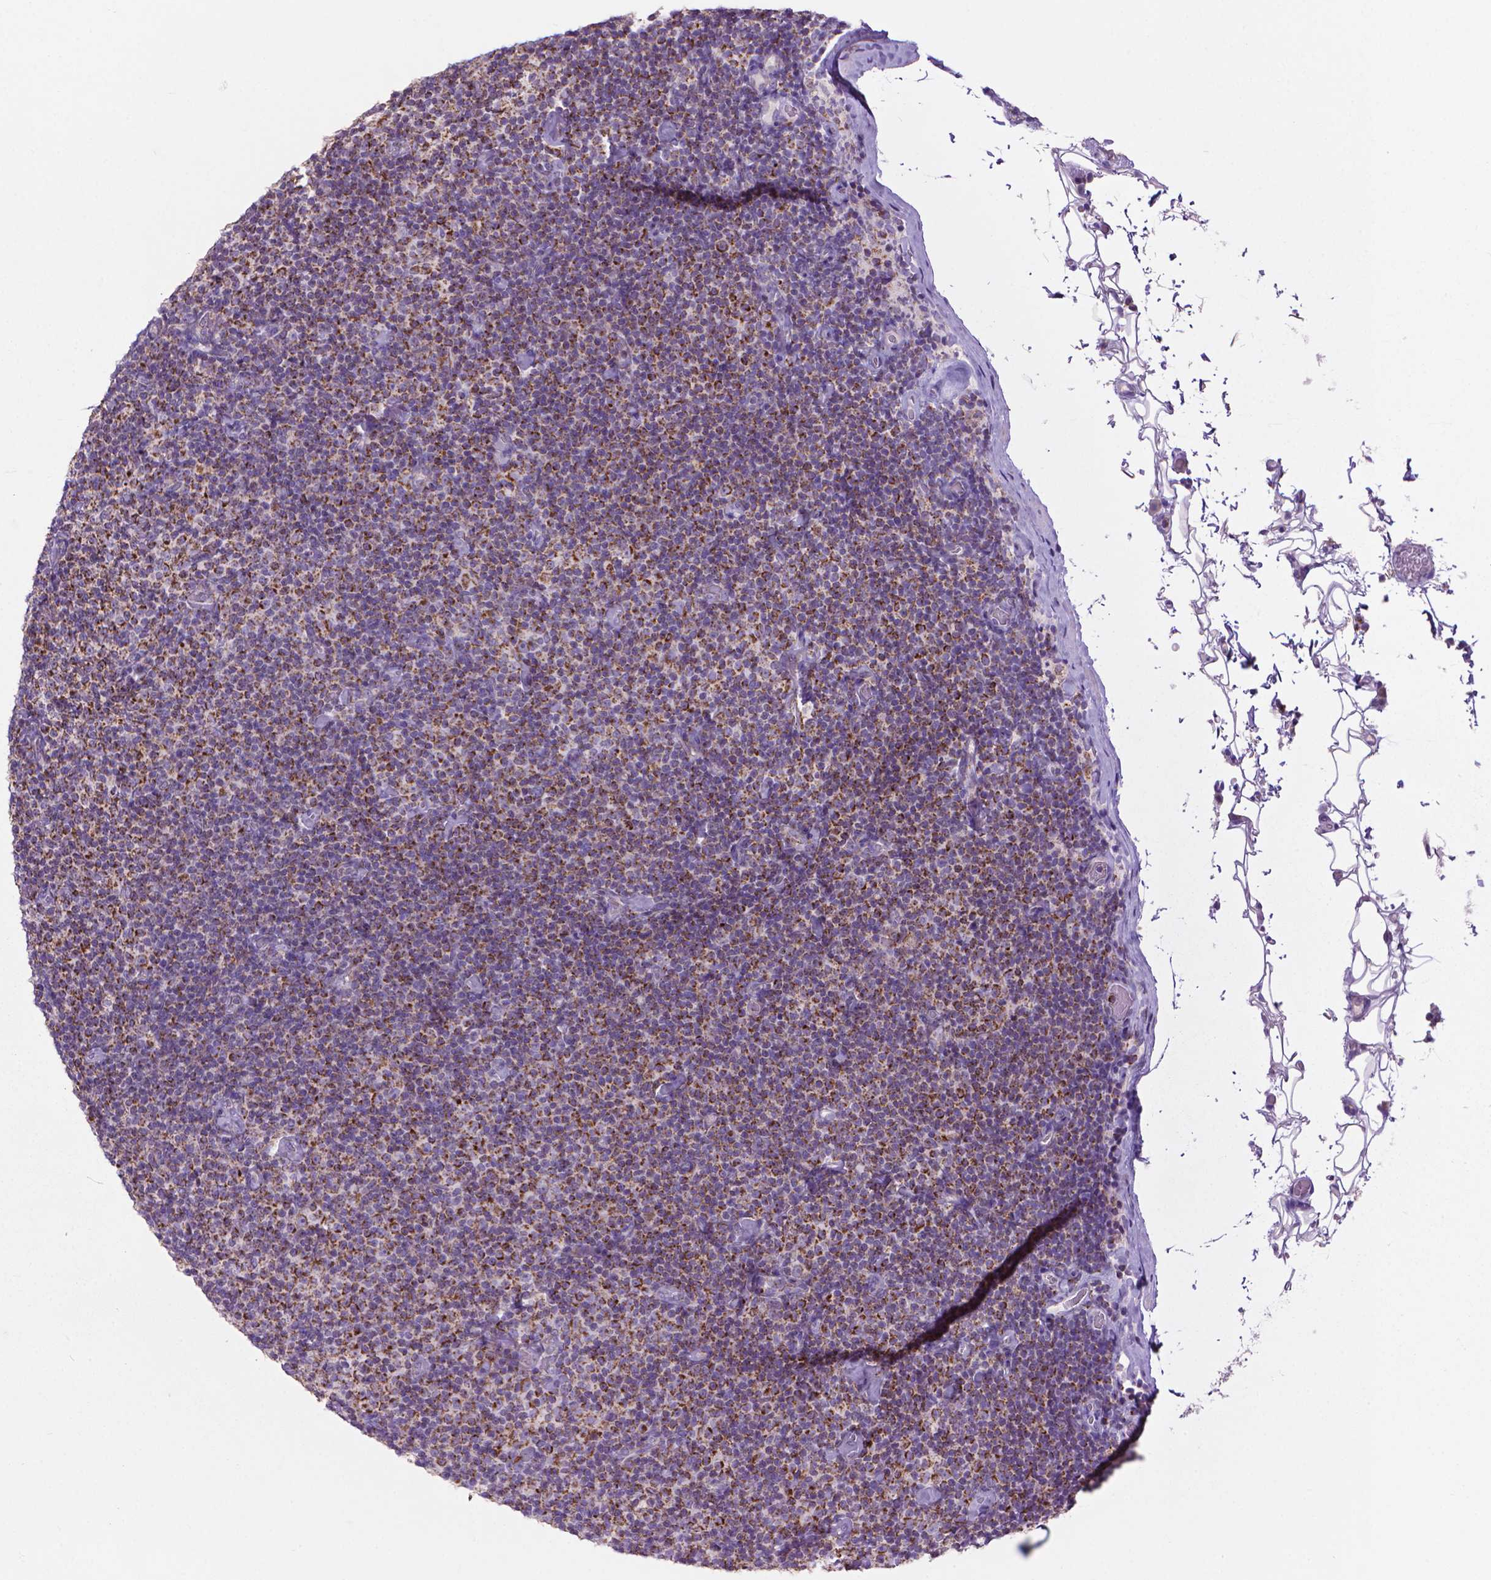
{"staining": {"intensity": "strong", "quantity": "25%-75%", "location": "cytoplasmic/membranous"}, "tissue": "lymphoma", "cell_type": "Tumor cells", "image_type": "cancer", "snomed": [{"axis": "morphology", "description": "Malignant lymphoma, non-Hodgkin's type, Low grade"}, {"axis": "topography", "description": "Lymph node"}], "caption": "Immunohistochemical staining of human lymphoma displays high levels of strong cytoplasmic/membranous staining in approximately 25%-75% of tumor cells.", "gene": "VDAC1", "patient": {"sex": "male", "age": 81}}